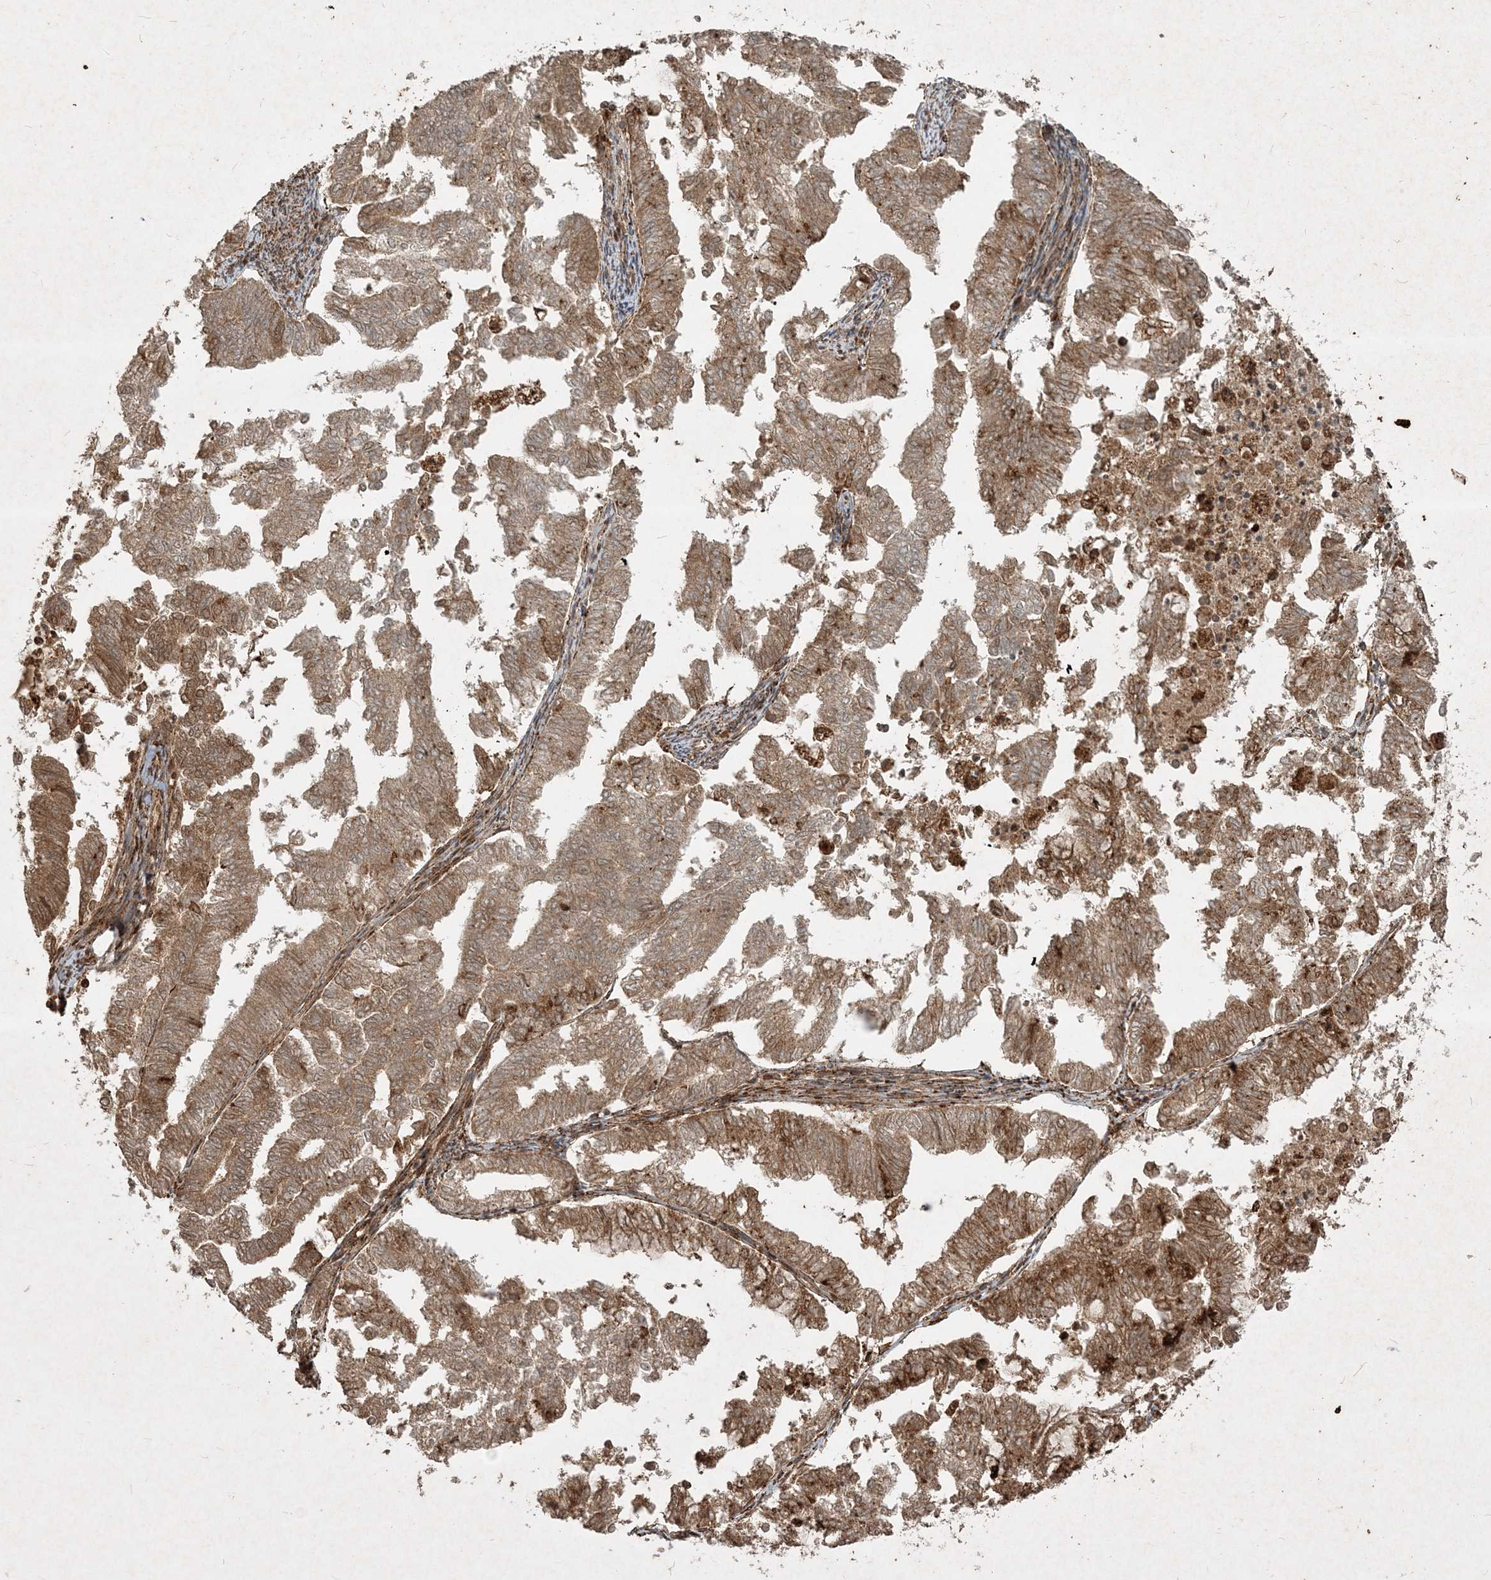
{"staining": {"intensity": "moderate", "quantity": ">75%", "location": "cytoplasmic/membranous"}, "tissue": "endometrial cancer", "cell_type": "Tumor cells", "image_type": "cancer", "snomed": [{"axis": "morphology", "description": "Necrosis, NOS"}, {"axis": "morphology", "description": "Adenocarcinoma, NOS"}, {"axis": "topography", "description": "Endometrium"}], "caption": "A medium amount of moderate cytoplasmic/membranous positivity is appreciated in approximately >75% of tumor cells in endometrial cancer tissue.", "gene": "NARS1", "patient": {"sex": "female", "age": 79}}